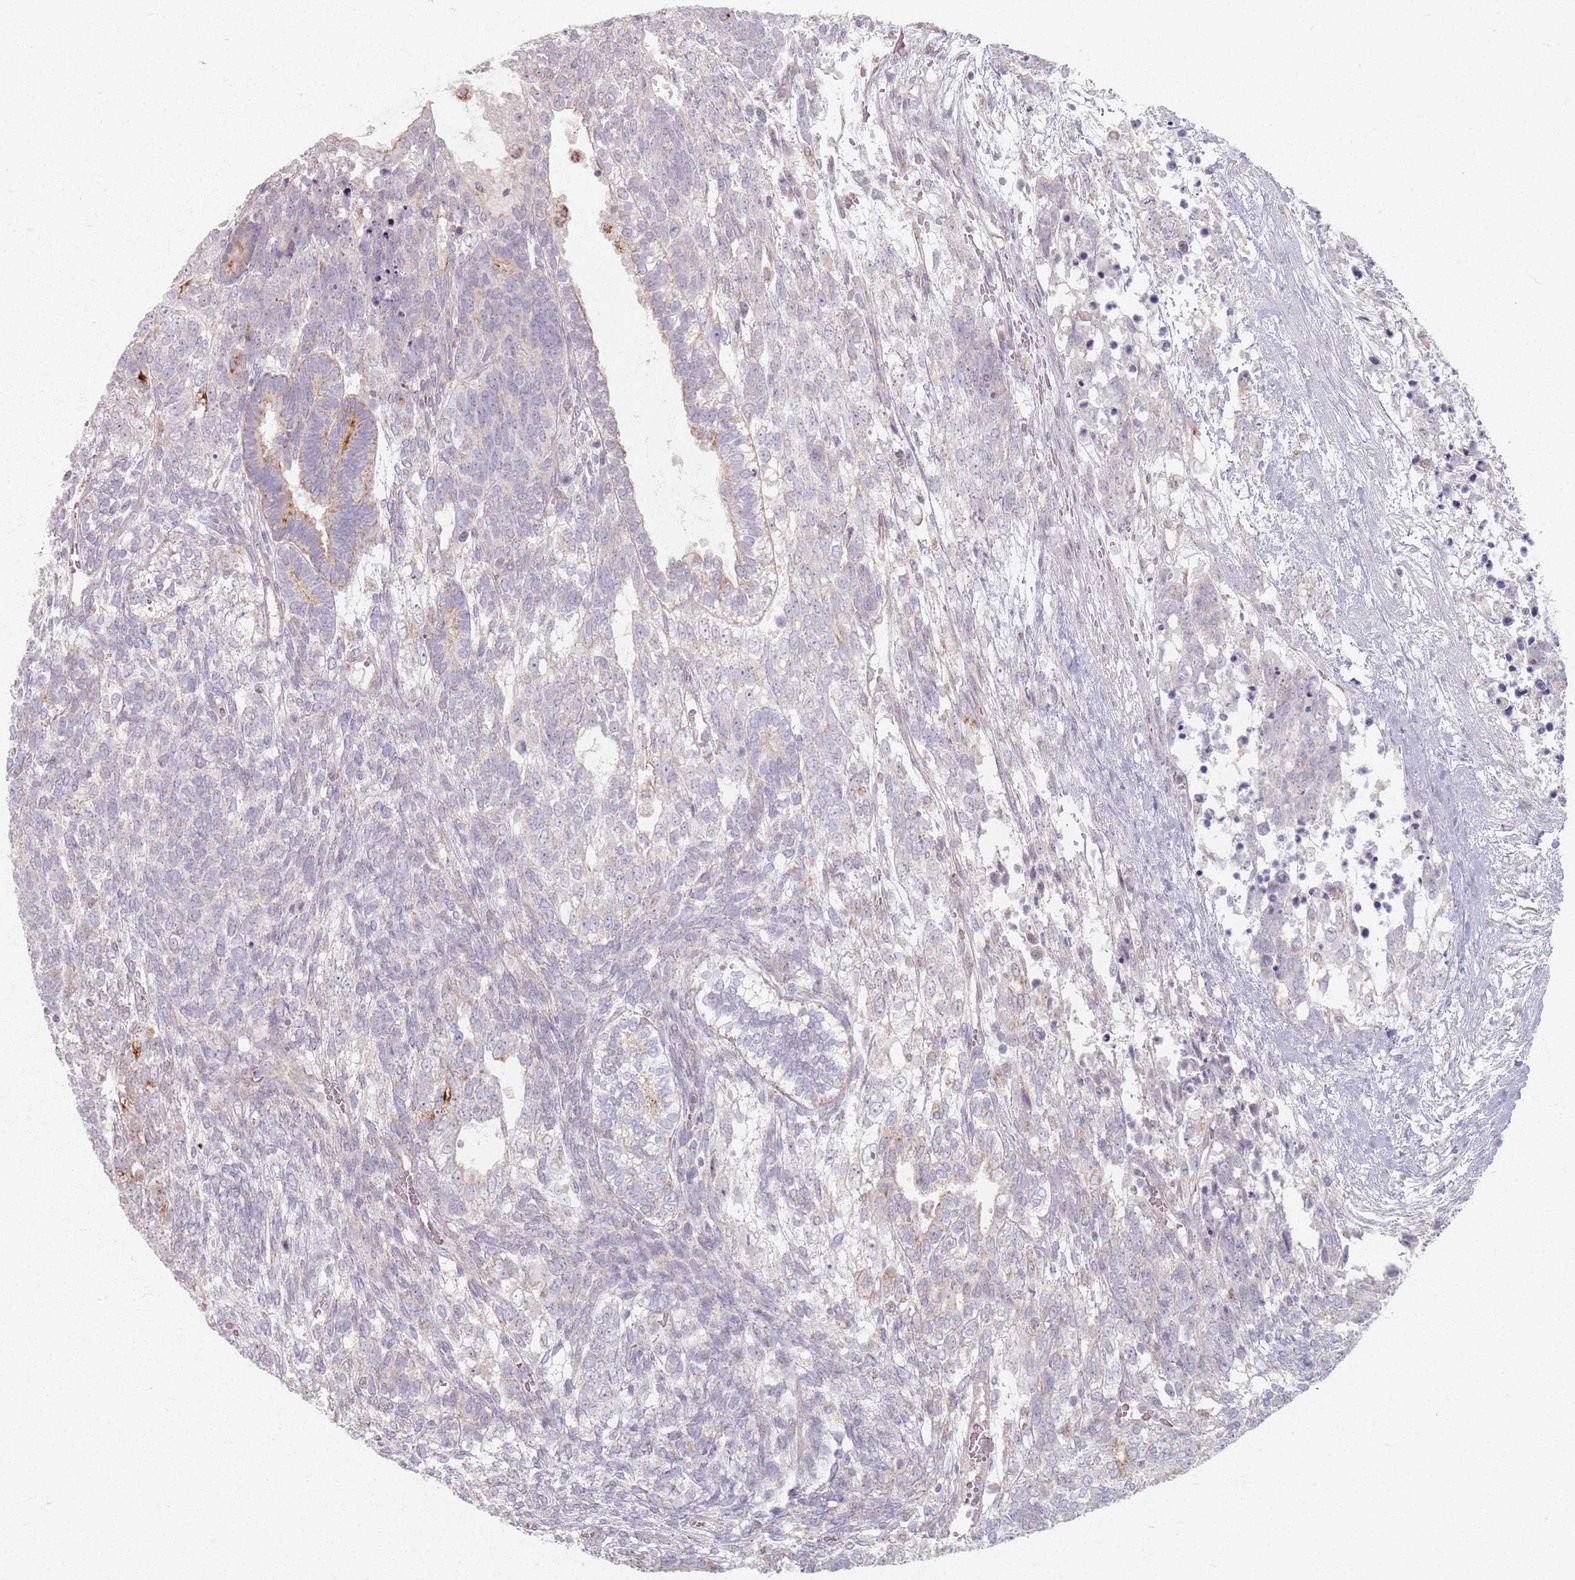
{"staining": {"intensity": "negative", "quantity": "none", "location": "none"}, "tissue": "testis cancer", "cell_type": "Tumor cells", "image_type": "cancer", "snomed": [{"axis": "morphology", "description": "Carcinoma, Embryonal, NOS"}, {"axis": "topography", "description": "Testis"}], "caption": "Tumor cells are negative for protein expression in human embryonal carcinoma (testis).", "gene": "PKD2L2", "patient": {"sex": "male", "age": 23}}